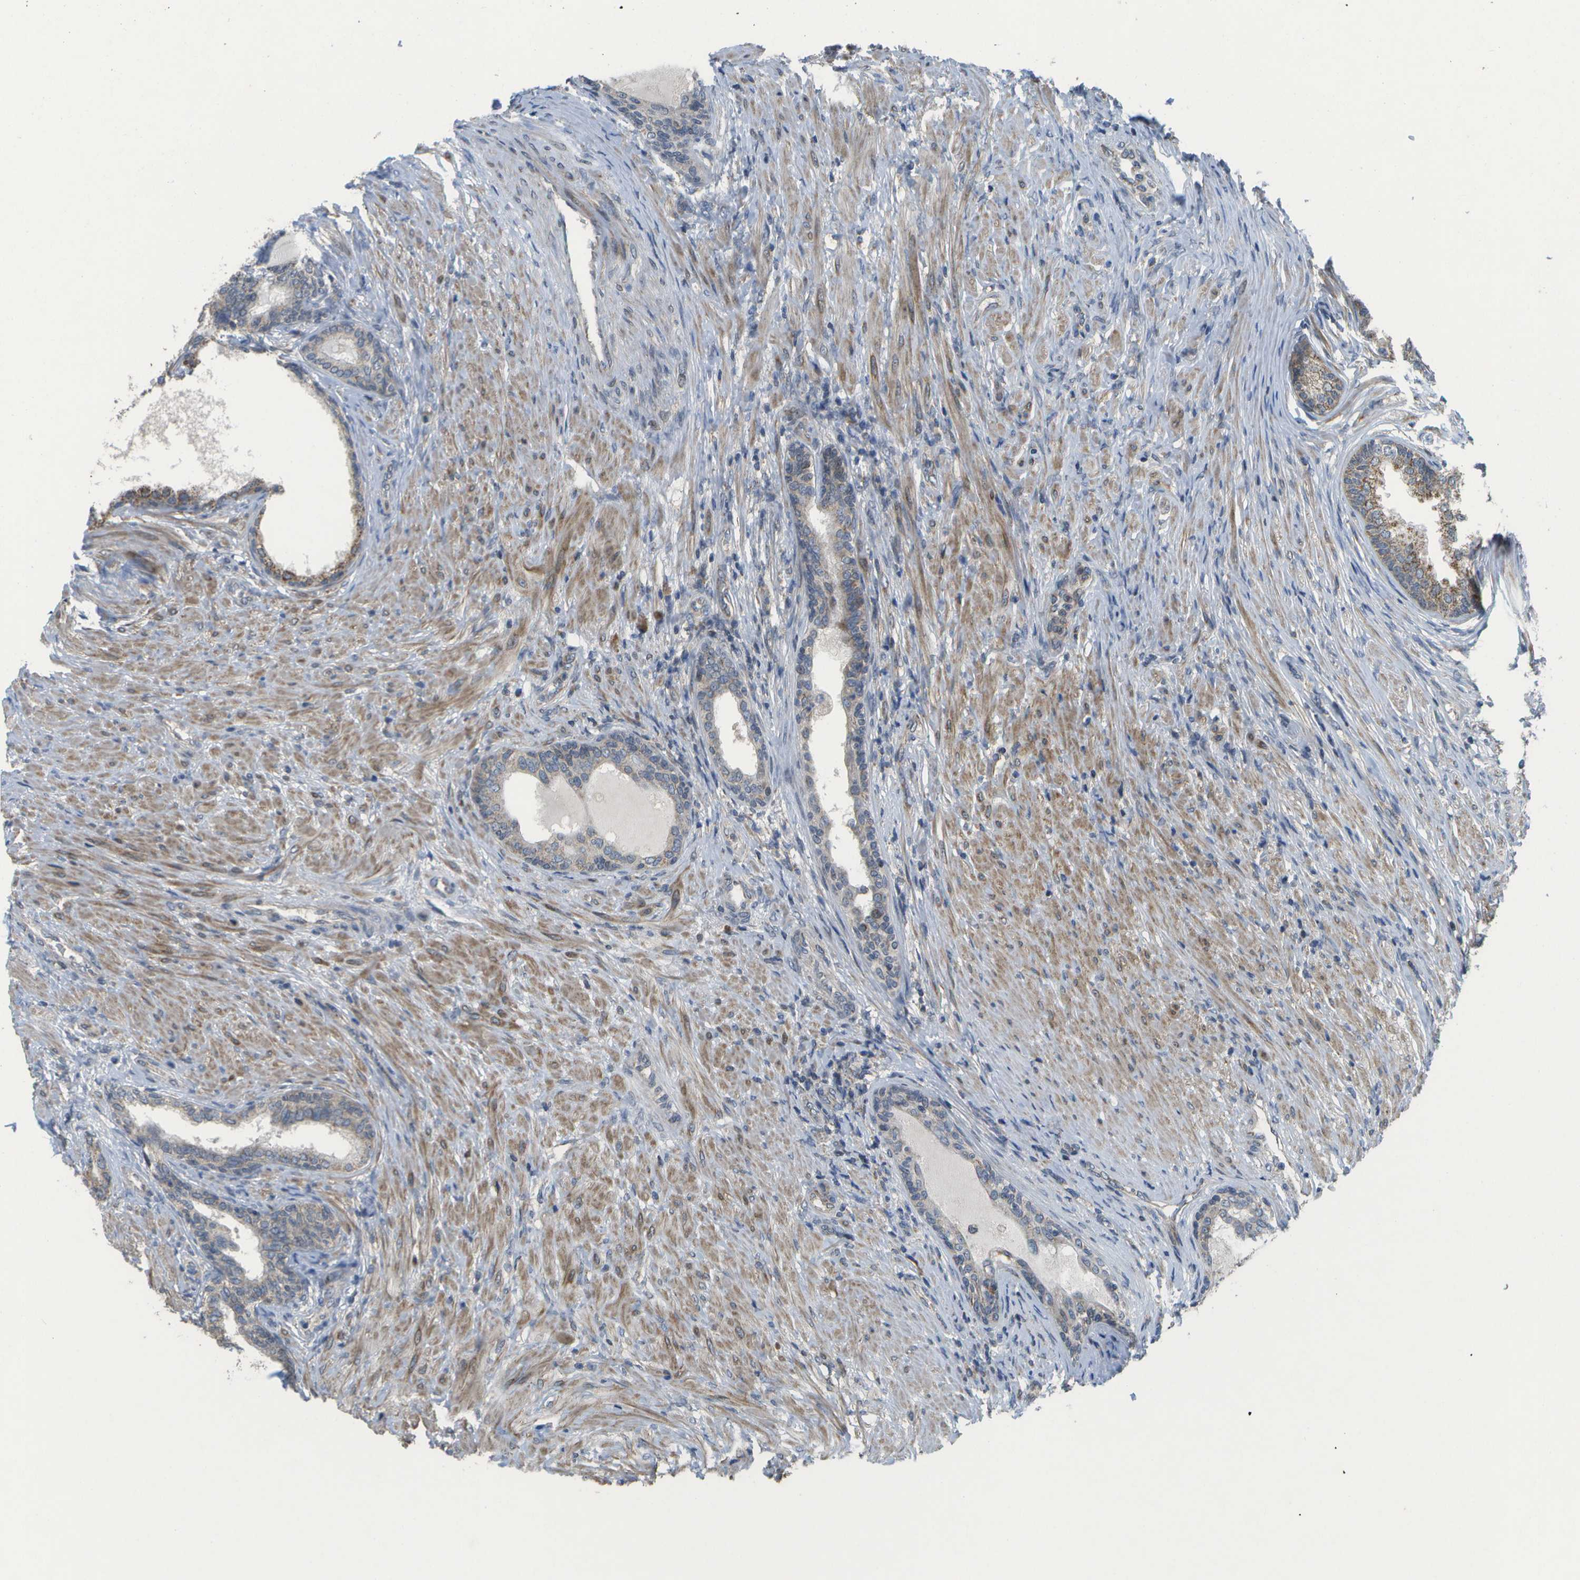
{"staining": {"intensity": "moderate", "quantity": "25%-75%", "location": "cytoplasmic/membranous,nuclear"}, "tissue": "prostate", "cell_type": "Glandular cells", "image_type": "normal", "snomed": [{"axis": "morphology", "description": "Normal tissue, NOS"}, {"axis": "topography", "description": "Prostate"}], "caption": "Protein staining of normal prostate exhibits moderate cytoplasmic/membranous,nuclear positivity in approximately 25%-75% of glandular cells. (IHC, brightfield microscopy, high magnification).", "gene": "HADHA", "patient": {"sex": "male", "age": 76}}